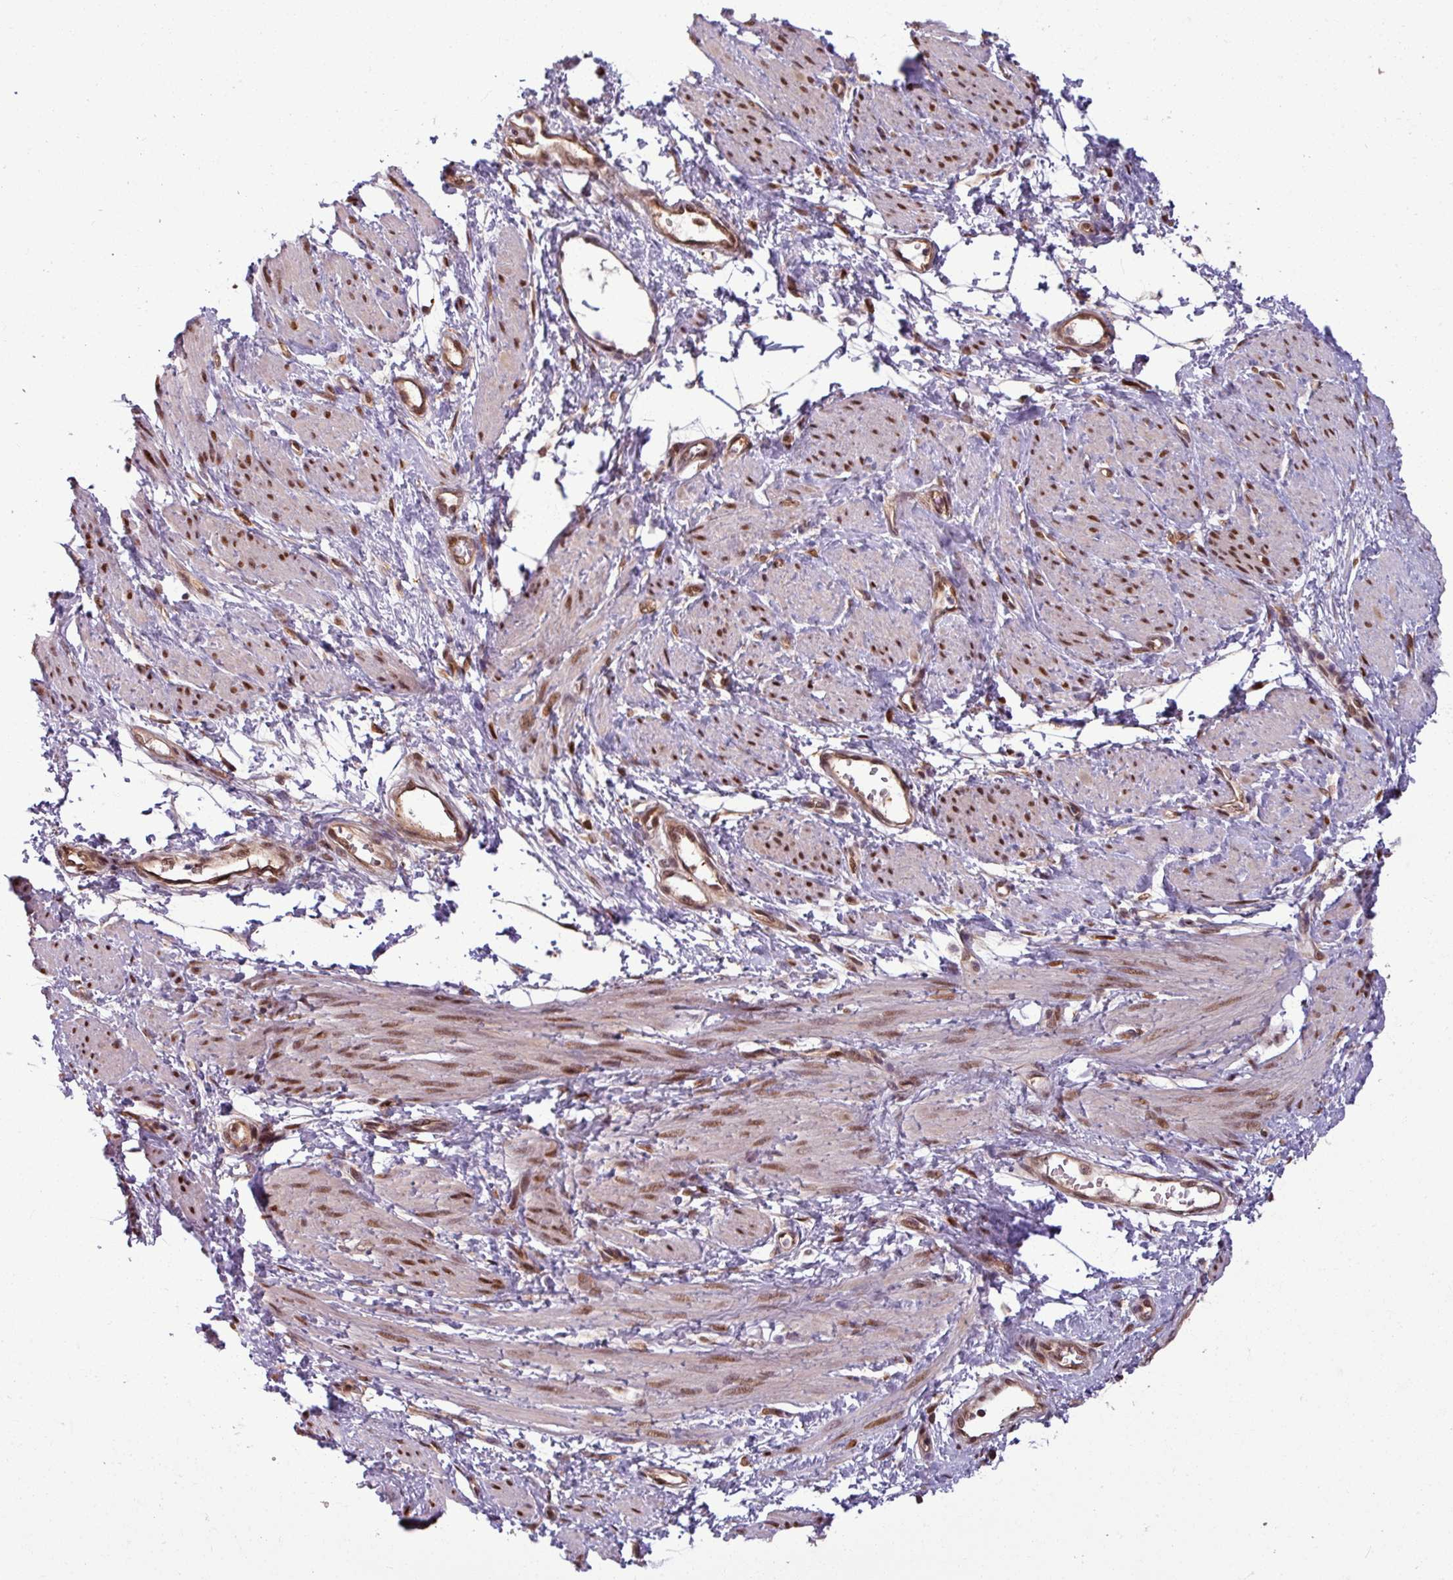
{"staining": {"intensity": "moderate", "quantity": ">75%", "location": "nuclear"}, "tissue": "smooth muscle", "cell_type": "Smooth muscle cells", "image_type": "normal", "snomed": [{"axis": "morphology", "description": "Normal tissue, NOS"}, {"axis": "topography", "description": "Smooth muscle"}, {"axis": "topography", "description": "Uterus"}], "caption": "This is a photomicrograph of immunohistochemistry (IHC) staining of normal smooth muscle, which shows moderate staining in the nuclear of smooth muscle cells.", "gene": "KCTD11", "patient": {"sex": "female", "age": 39}}